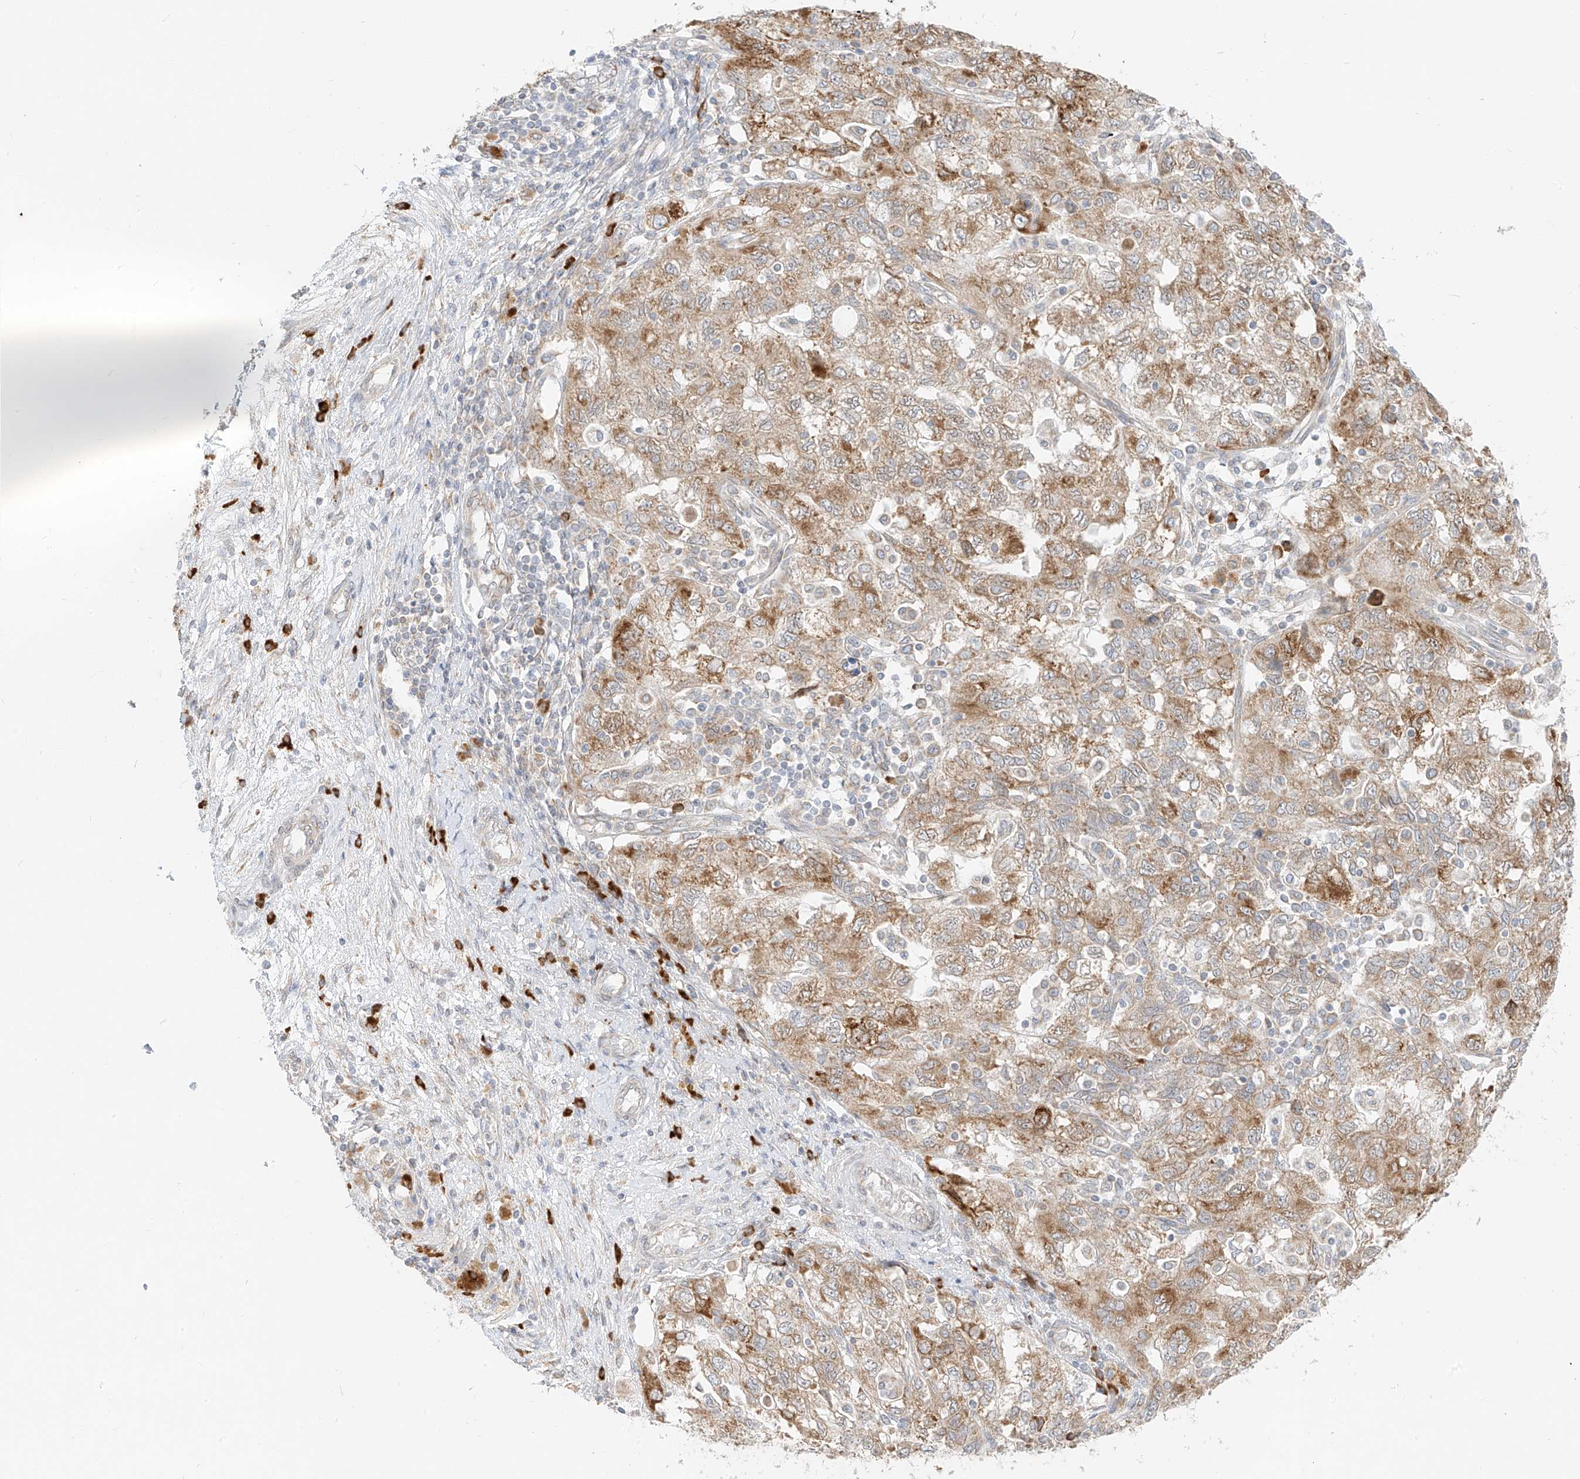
{"staining": {"intensity": "moderate", "quantity": ">75%", "location": "cytoplasmic/membranous"}, "tissue": "ovarian cancer", "cell_type": "Tumor cells", "image_type": "cancer", "snomed": [{"axis": "morphology", "description": "Carcinoma, NOS"}, {"axis": "morphology", "description": "Cystadenocarcinoma, serous, NOS"}, {"axis": "topography", "description": "Ovary"}], "caption": "A micrograph of human ovarian carcinoma stained for a protein reveals moderate cytoplasmic/membranous brown staining in tumor cells.", "gene": "STT3A", "patient": {"sex": "female", "age": 69}}